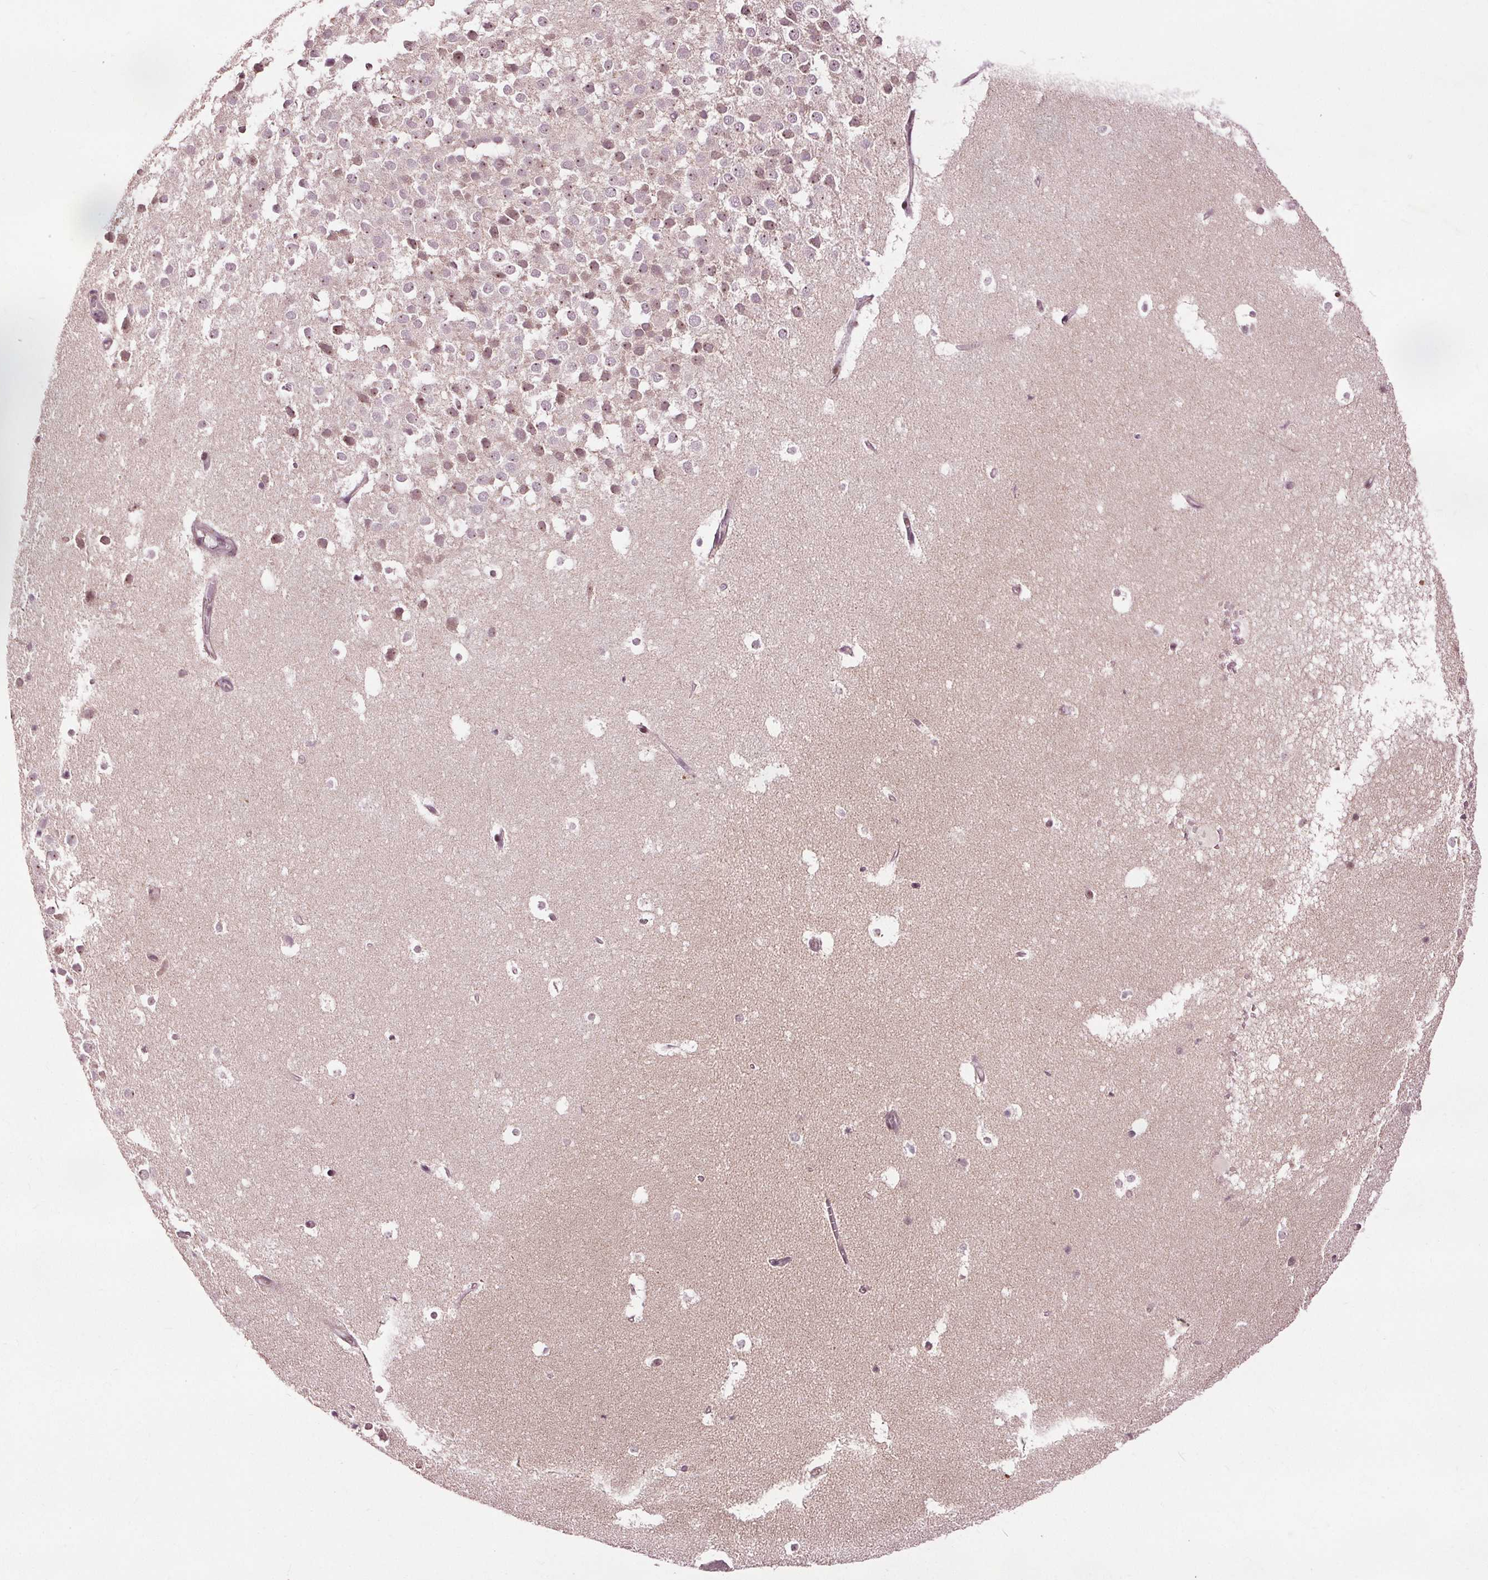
{"staining": {"intensity": "weak", "quantity": "25%-75%", "location": "nuclear"}, "tissue": "hippocampus", "cell_type": "Glial cells", "image_type": "normal", "snomed": [{"axis": "morphology", "description": "Normal tissue, NOS"}, {"axis": "topography", "description": "Hippocampus"}], "caption": "Human hippocampus stained for a protein (brown) displays weak nuclear positive staining in approximately 25%-75% of glial cells.", "gene": "DDX11", "patient": {"sex": "male", "age": 26}}